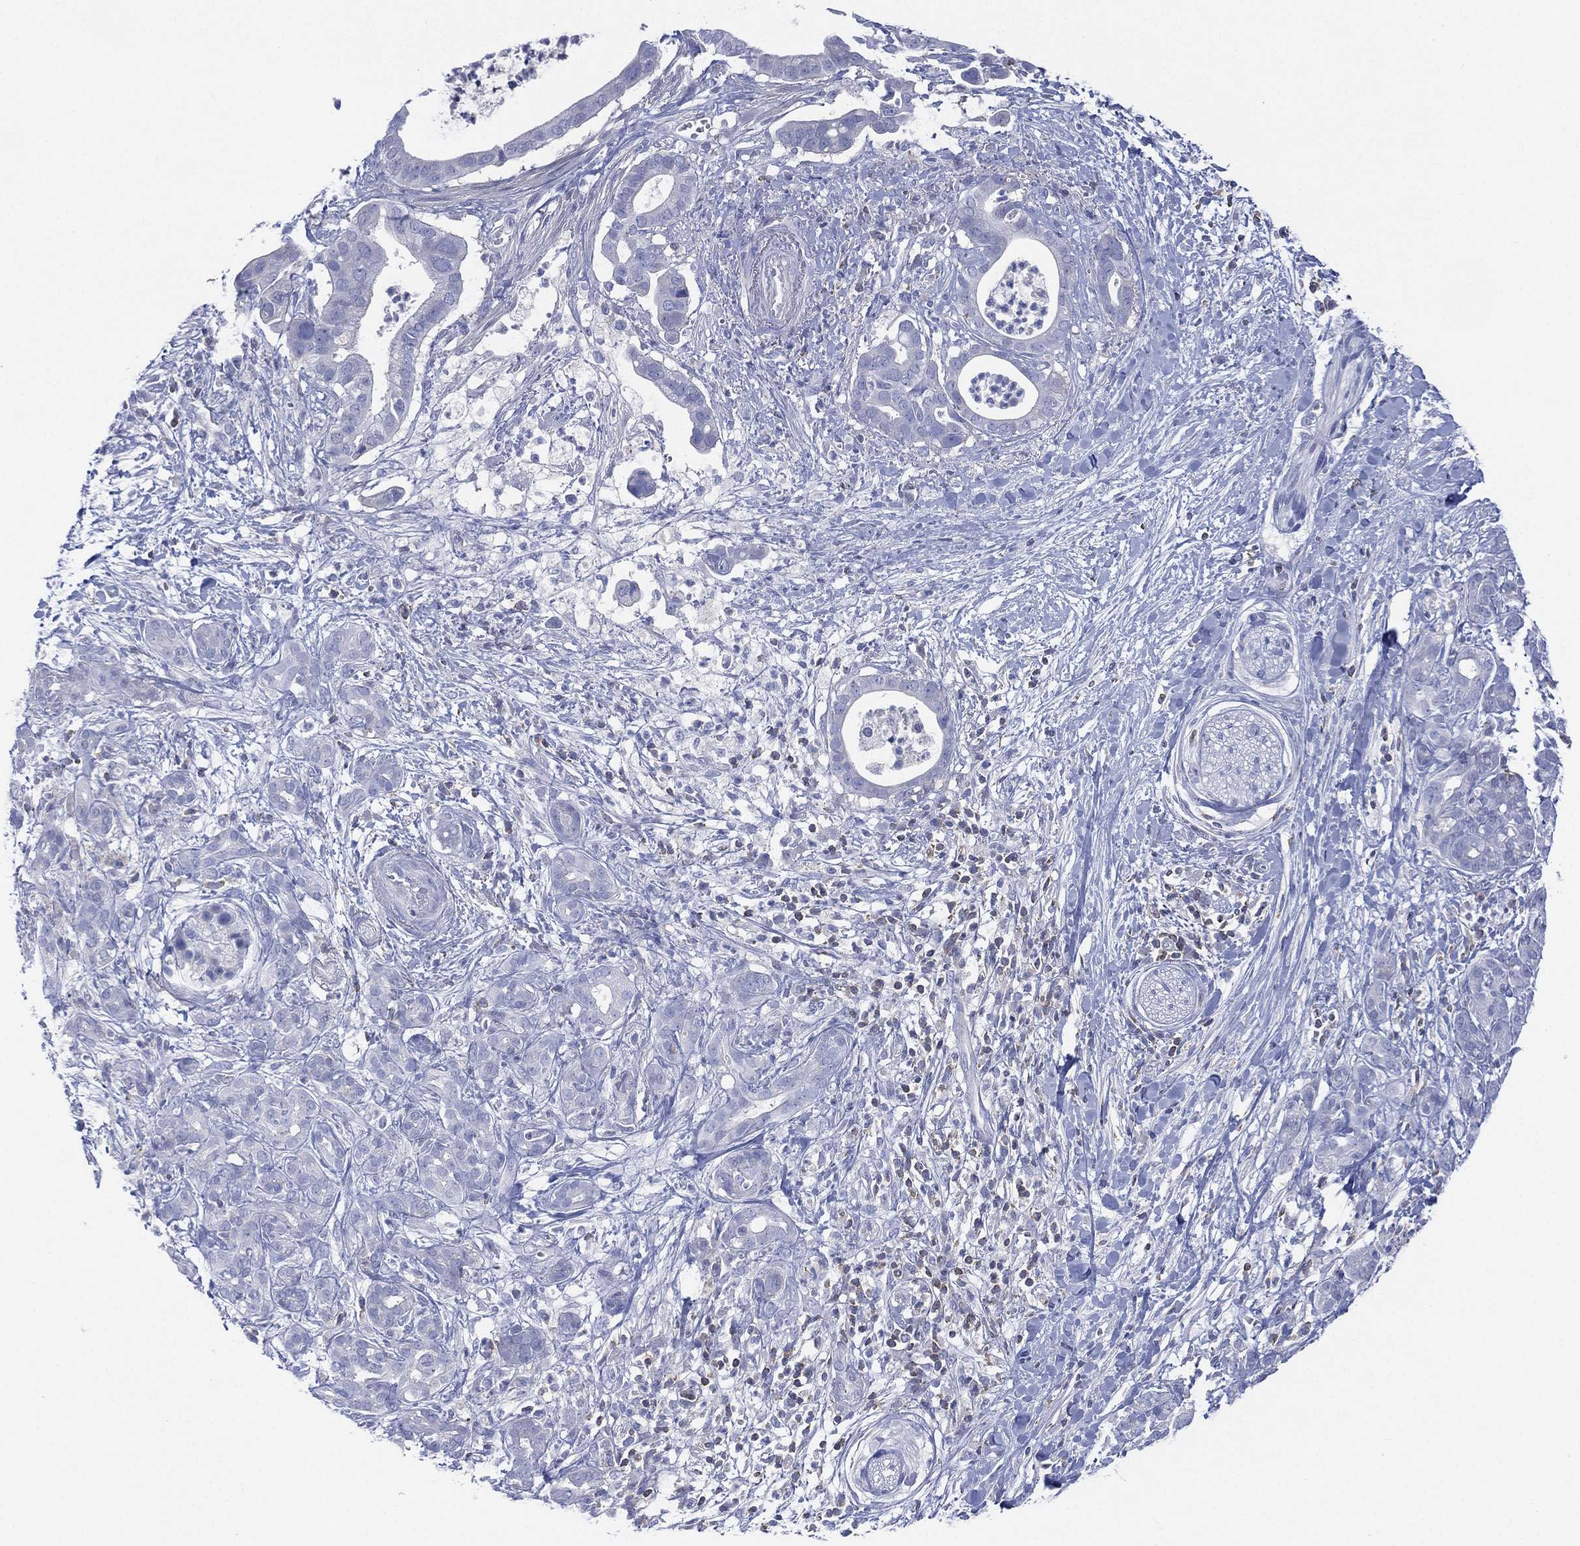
{"staining": {"intensity": "negative", "quantity": "none", "location": "none"}, "tissue": "pancreatic cancer", "cell_type": "Tumor cells", "image_type": "cancer", "snomed": [{"axis": "morphology", "description": "Adenocarcinoma, NOS"}, {"axis": "topography", "description": "Pancreas"}], "caption": "Immunohistochemistry (IHC) of adenocarcinoma (pancreatic) exhibits no staining in tumor cells.", "gene": "SEPTIN1", "patient": {"sex": "male", "age": 61}}